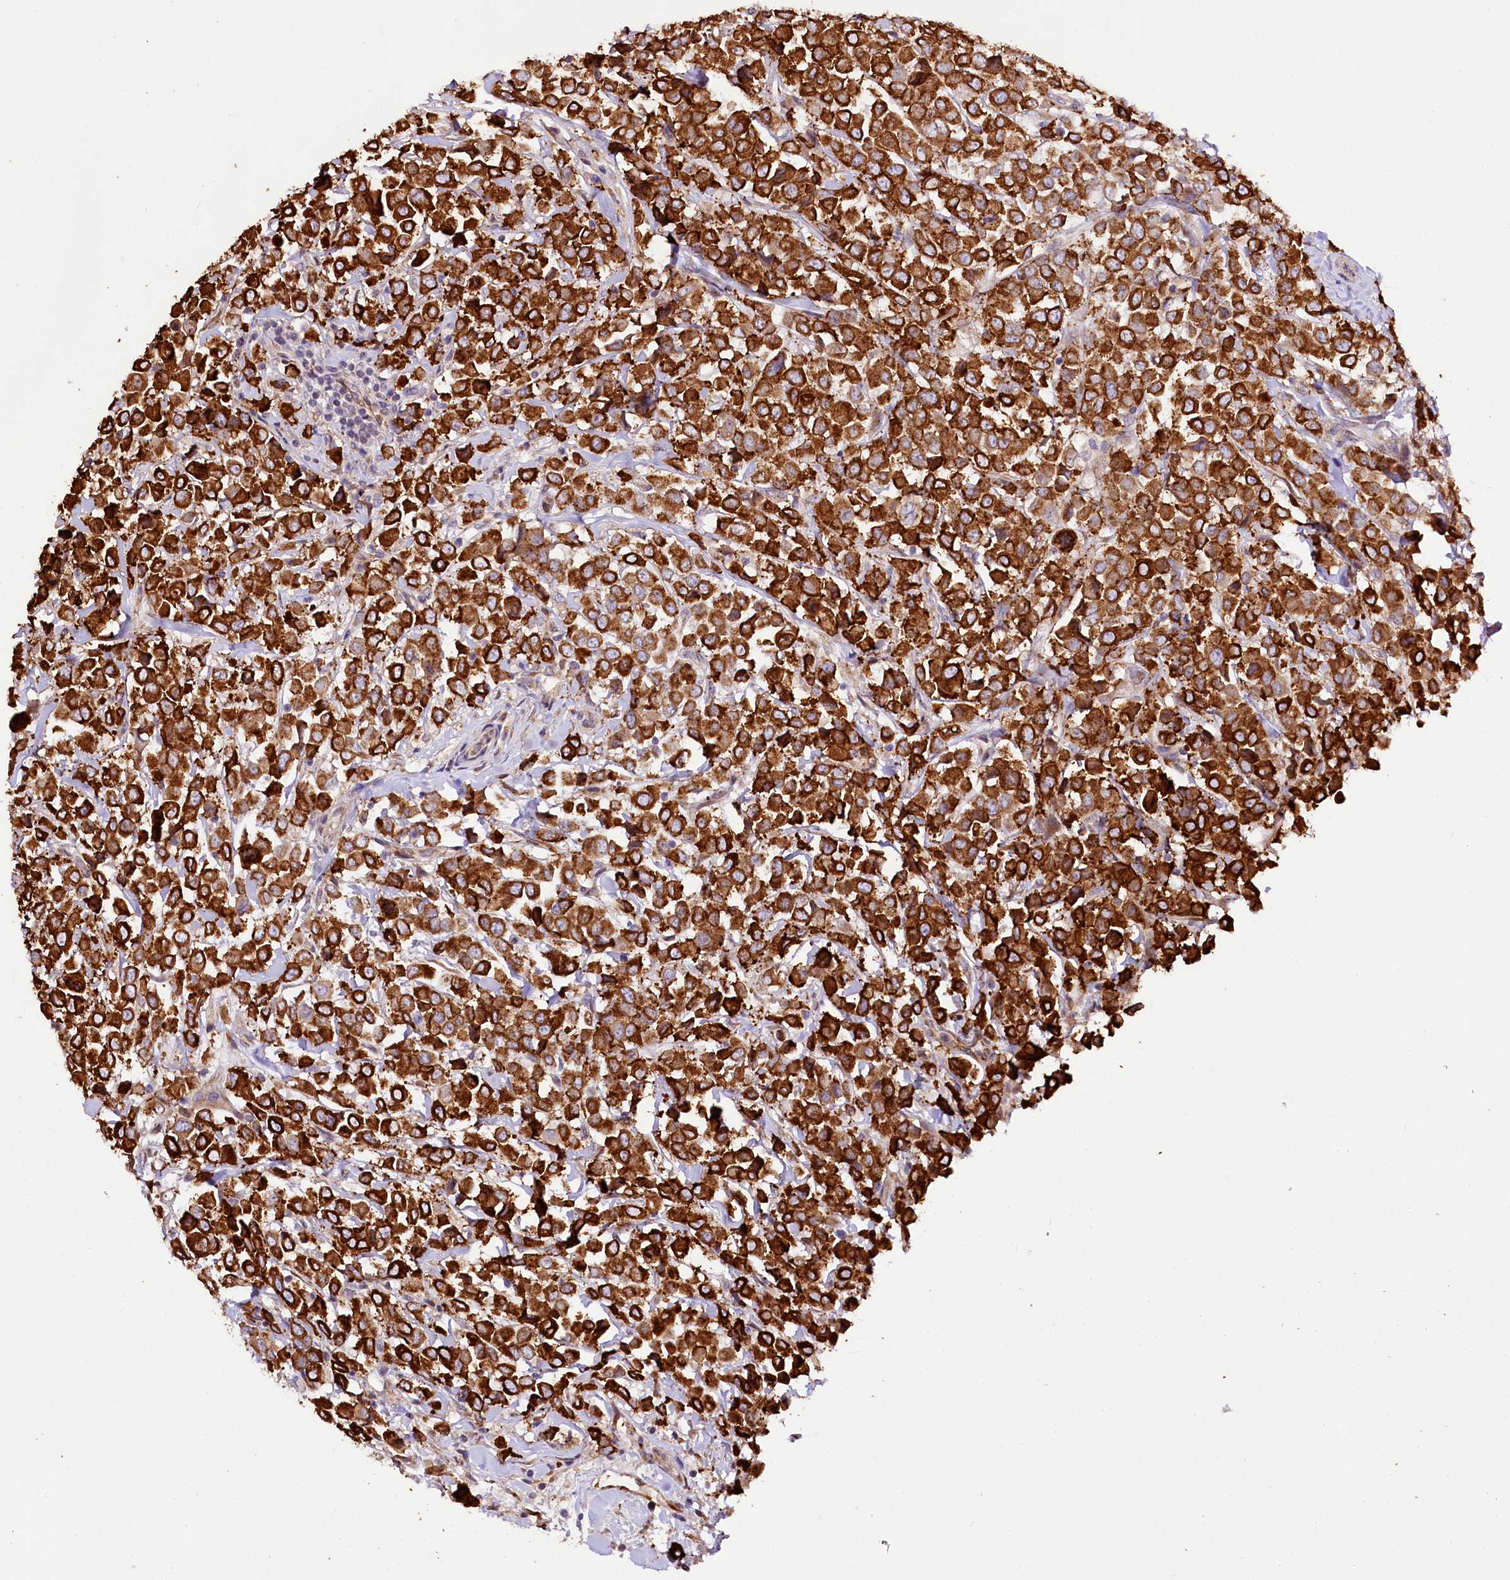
{"staining": {"intensity": "strong", "quantity": ">75%", "location": "cytoplasmic/membranous"}, "tissue": "breast cancer", "cell_type": "Tumor cells", "image_type": "cancer", "snomed": [{"axis": "morphology", "description": "Duct carcinoma"}, {"axis": "topography", "description": "Breast"}], "caption": "The immunohistochemical stain highlights strong cytoplasmic/membranous staining in tumor cells of breast infiltrating ductal carcinoma tissue. (DAB (3,3'-diaminobenzidine) IHC, brown staining for protein, blue staining for nuclei).", "gene": "CUTC", "patient": {"sex": "female", "age": 61}}